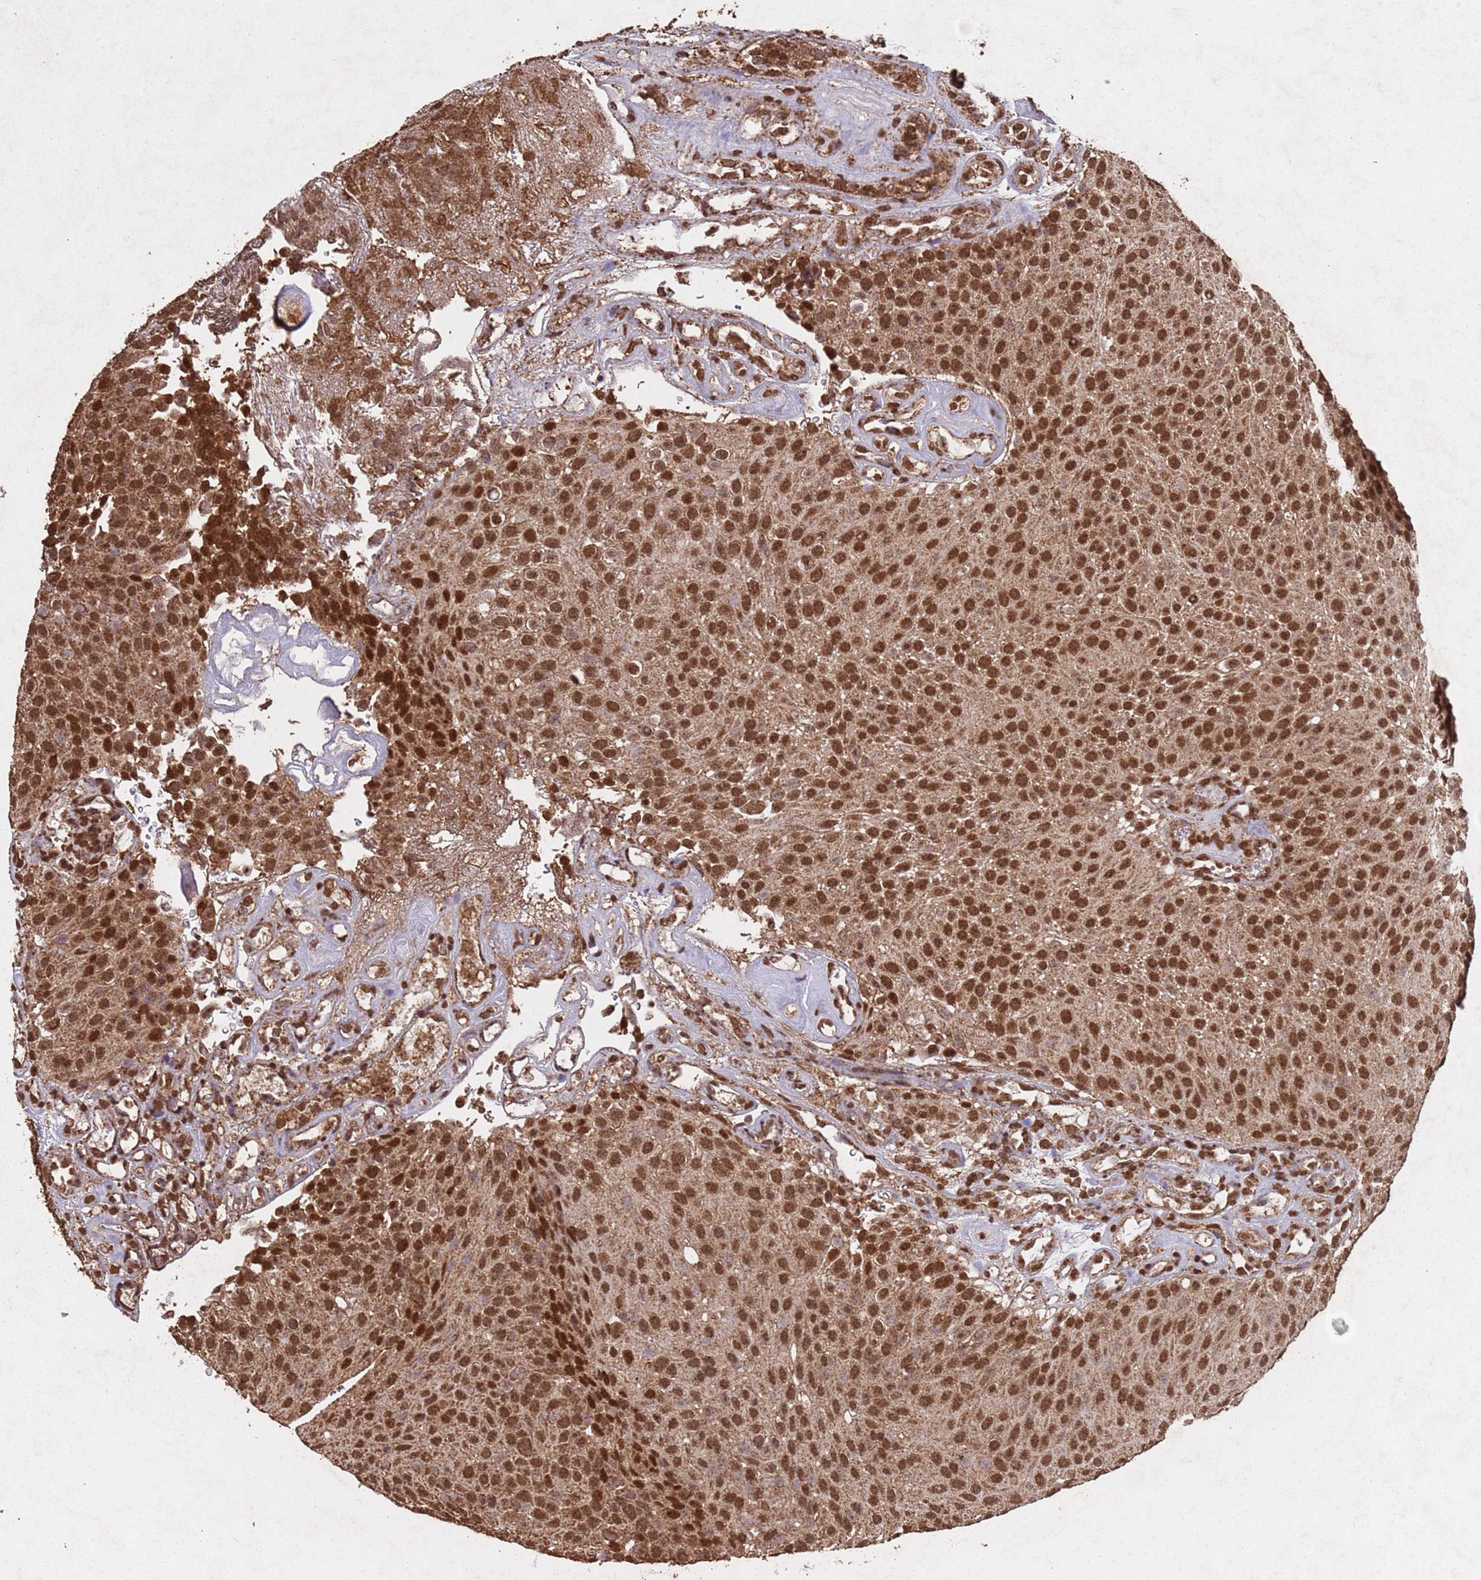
{"staining": {"intensity": "strong", "quantity": ">75%", "location": "nuclear"}, "tissue": "urothelial cancer", "cell_type": "Tumor cells", "image_type": "cancer", "snomed": [{"axis": "morphology", "description": "Urothelial carcinoma, Low grade"}, {"axis": "topography", "description": "Urinary bladder"}], "caption": "A high-resolution histopathology image shows immunohistochemistry staining of urothelial carcinoma (low-grade), which demonstrates strong nuclear expression in approximately >75% of tumor cells.", "gene": "HDAC10", "patient": {"sex": "male", "age": 78}}